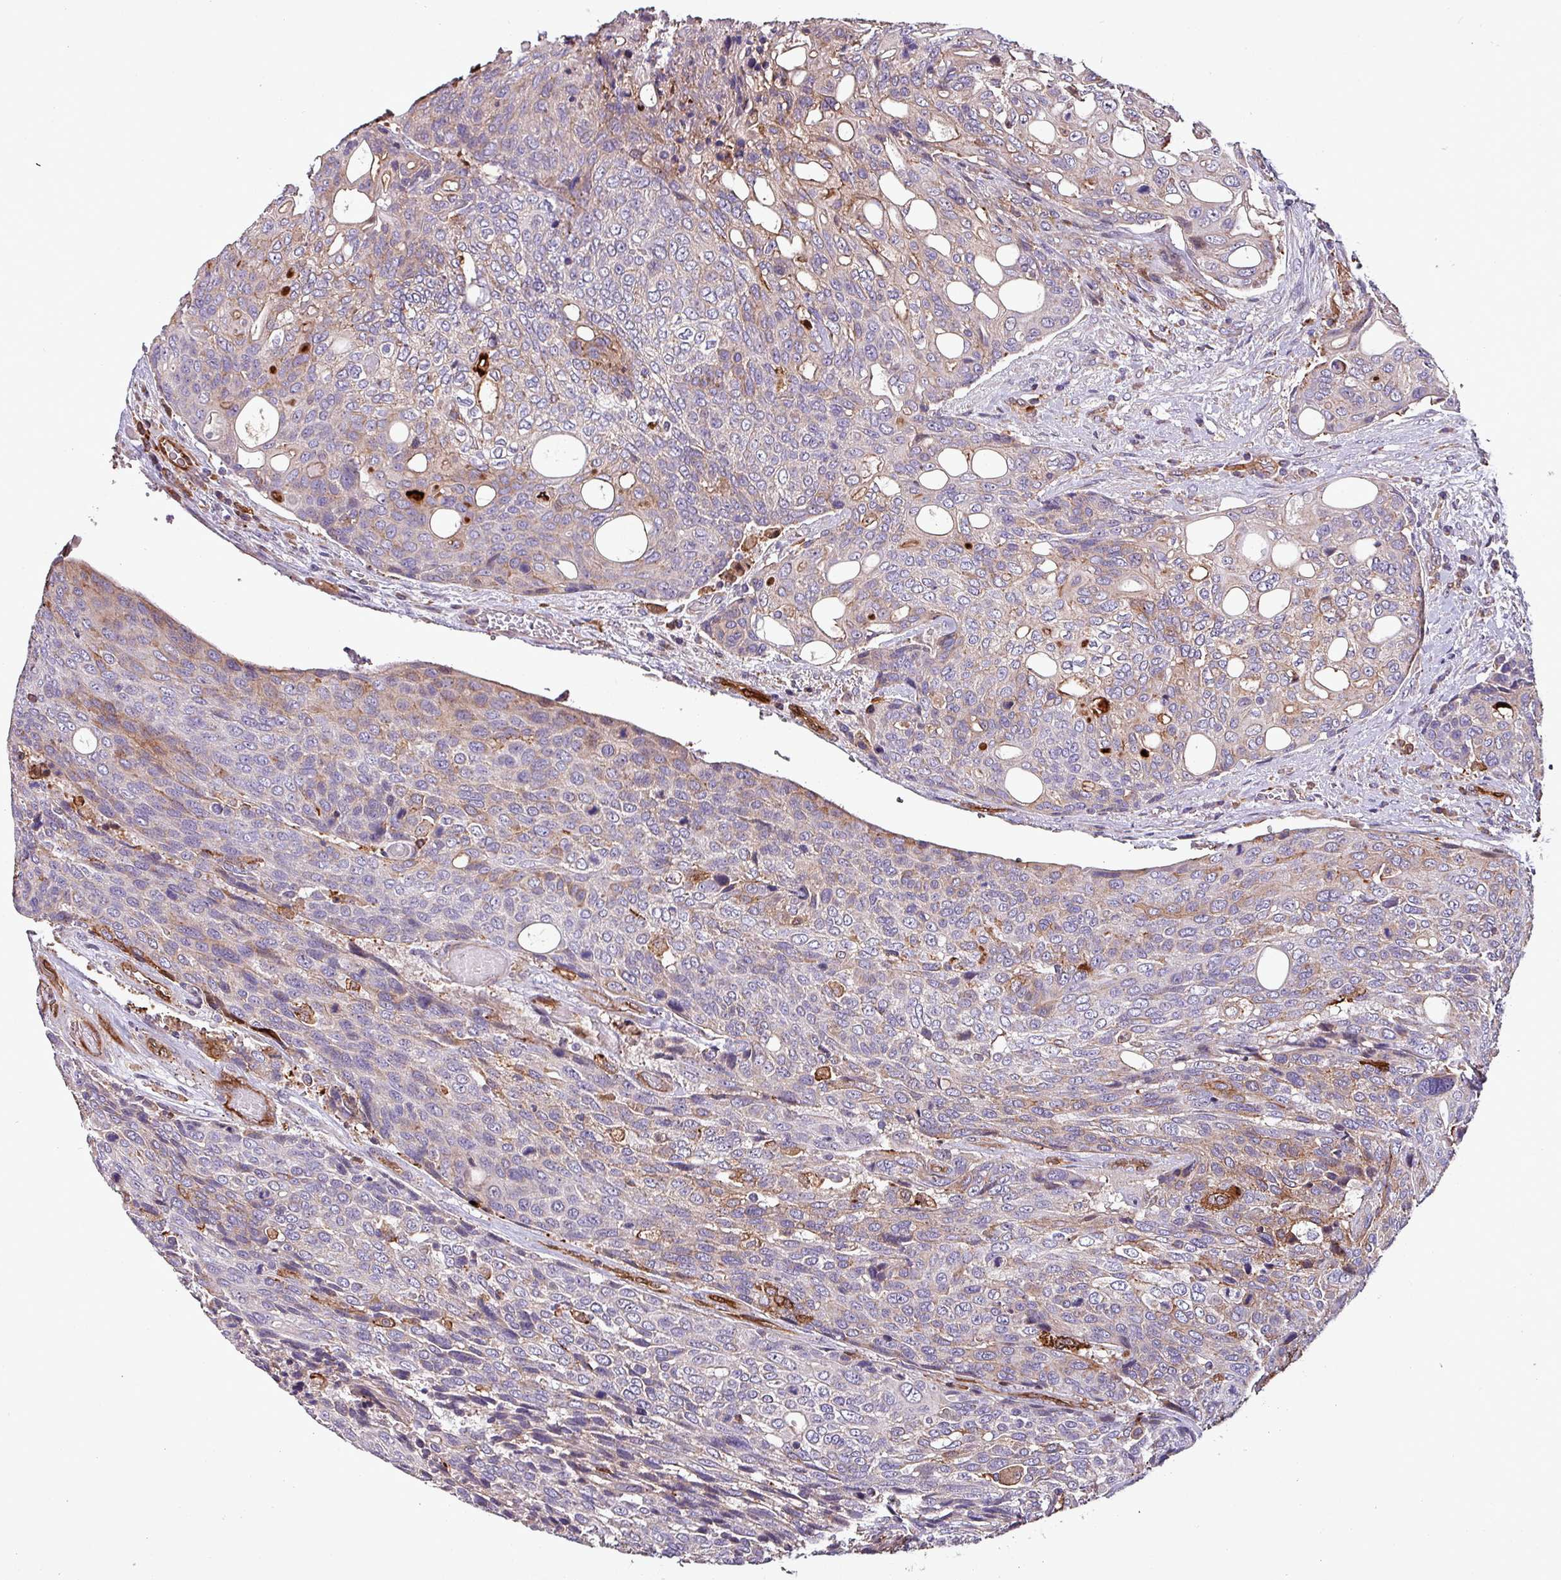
{"staining": {"intensity": "moderate", "quantity": "<25%", "location": "cytoplasmic/membranous"}, "tissue": "urothelial cancer", "cell_type": "Tumor cells", "image_type": "cancer", "snomed": [{"axis": "morphology", "description": "Urothelial carcinoma, High grade"}, {"axis": "topography", "description": "Urinary bladder"}], "caption": "Immunohistochemistry of urothelial cancer exhibits low levels of moderate cytoplasmic/membranous staining in about <25% of tumor cells. (Stains: DAB in brown, nuclei in blue, Microscopy: brightfield microscopy at high magnification).", "gene": "SCIN", "patient": {"sex": "female", "age": 70}}